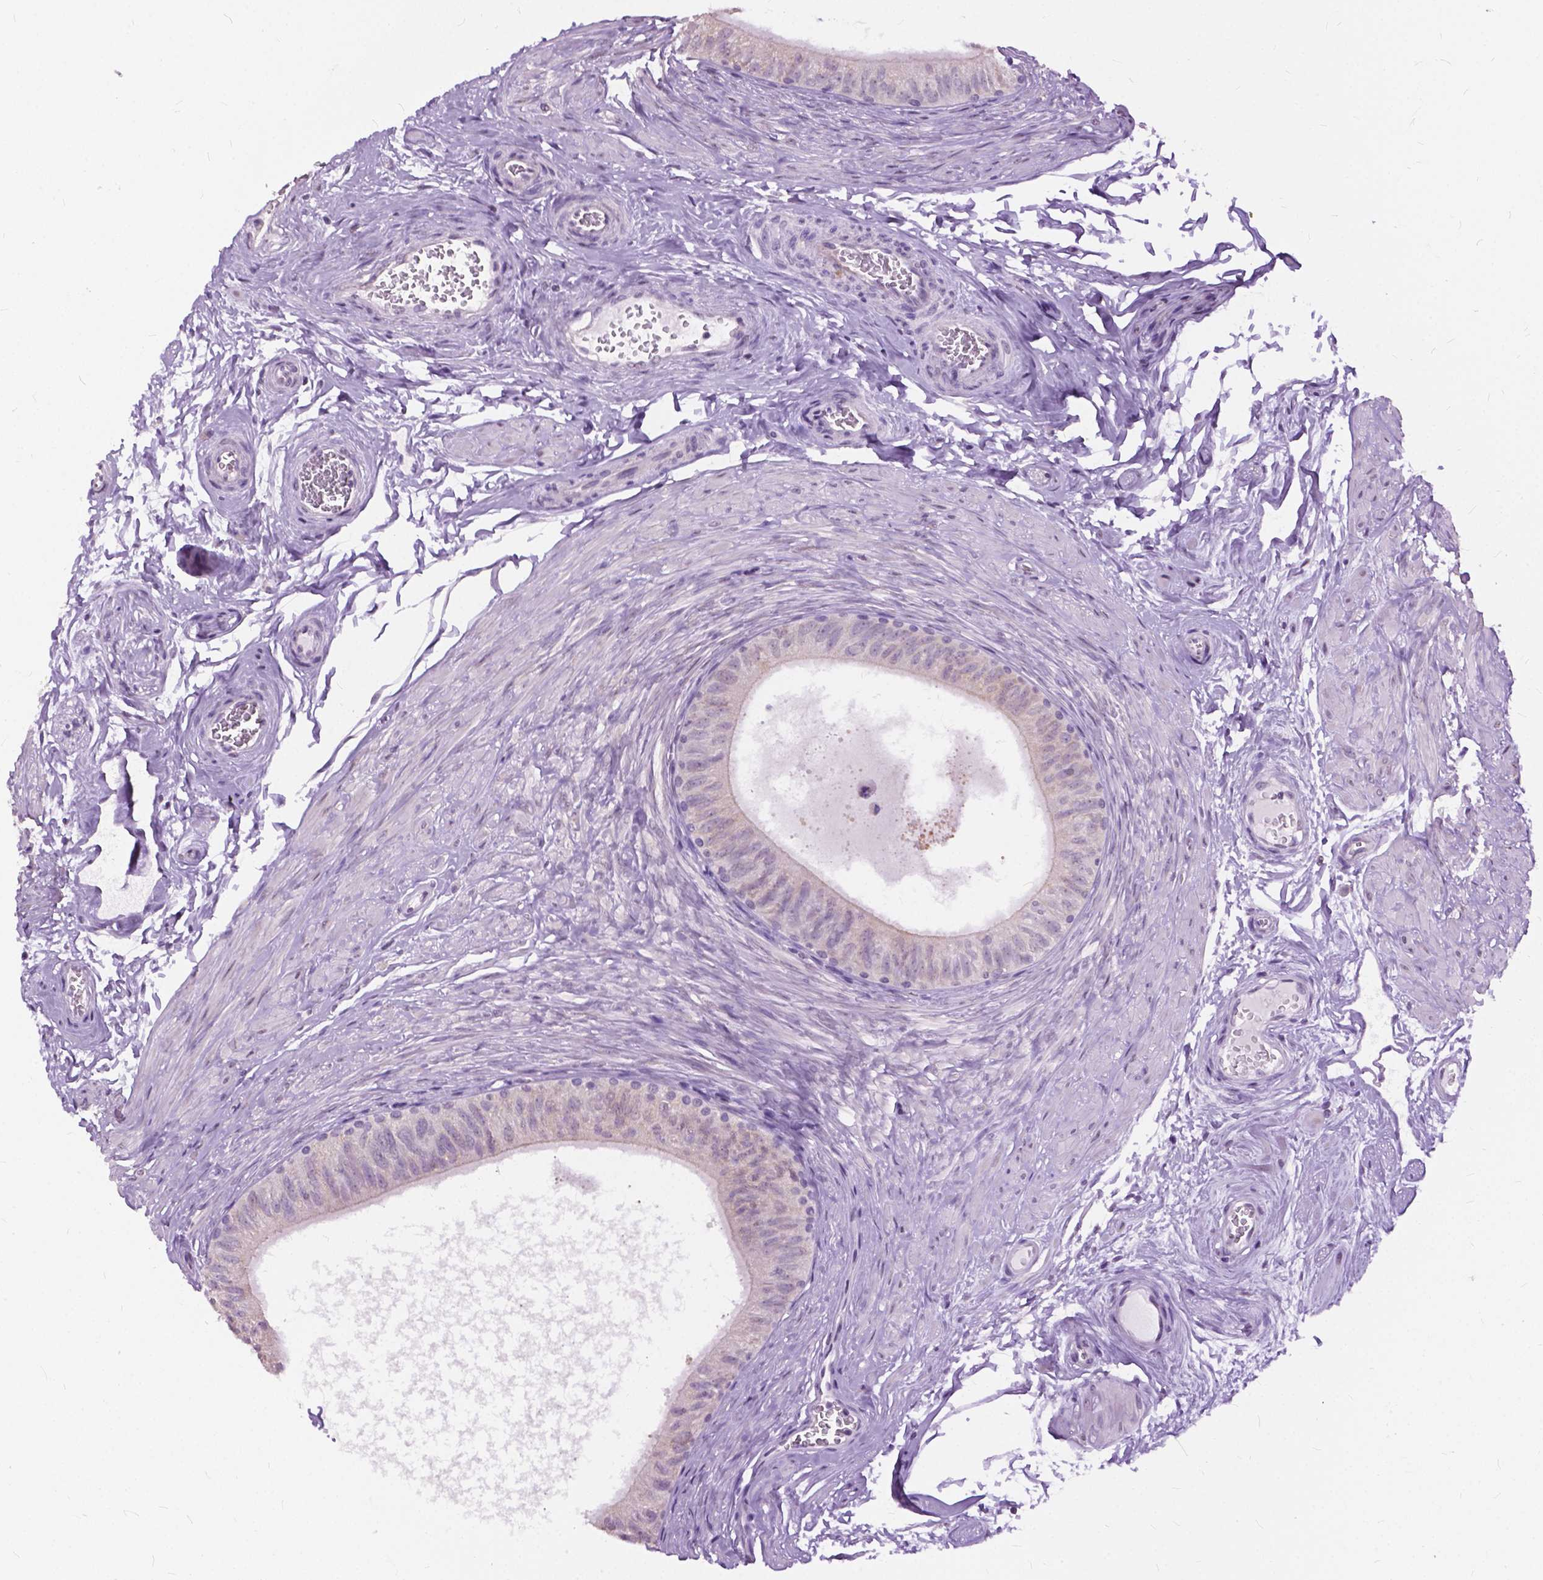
{"staining": {"intensity": "weak", "quantity": "<25%", "location": "cytoplasmic/membranous"}, "tissue": "epididymis", "cell_type": "Glandular cells", "image_type": "normal", "snomed": [{"axis": "morphology", "description": "Normal tissue, NOS"}, {"axis": "topography", "description": "Epididymis"}], "caption": "Immunohistochemical staining of unremarkable human epididymis reveals no significant staining in glandular cells.", "gene": "GPR37L1", "patient": {"sex": "male", "age": 36}}